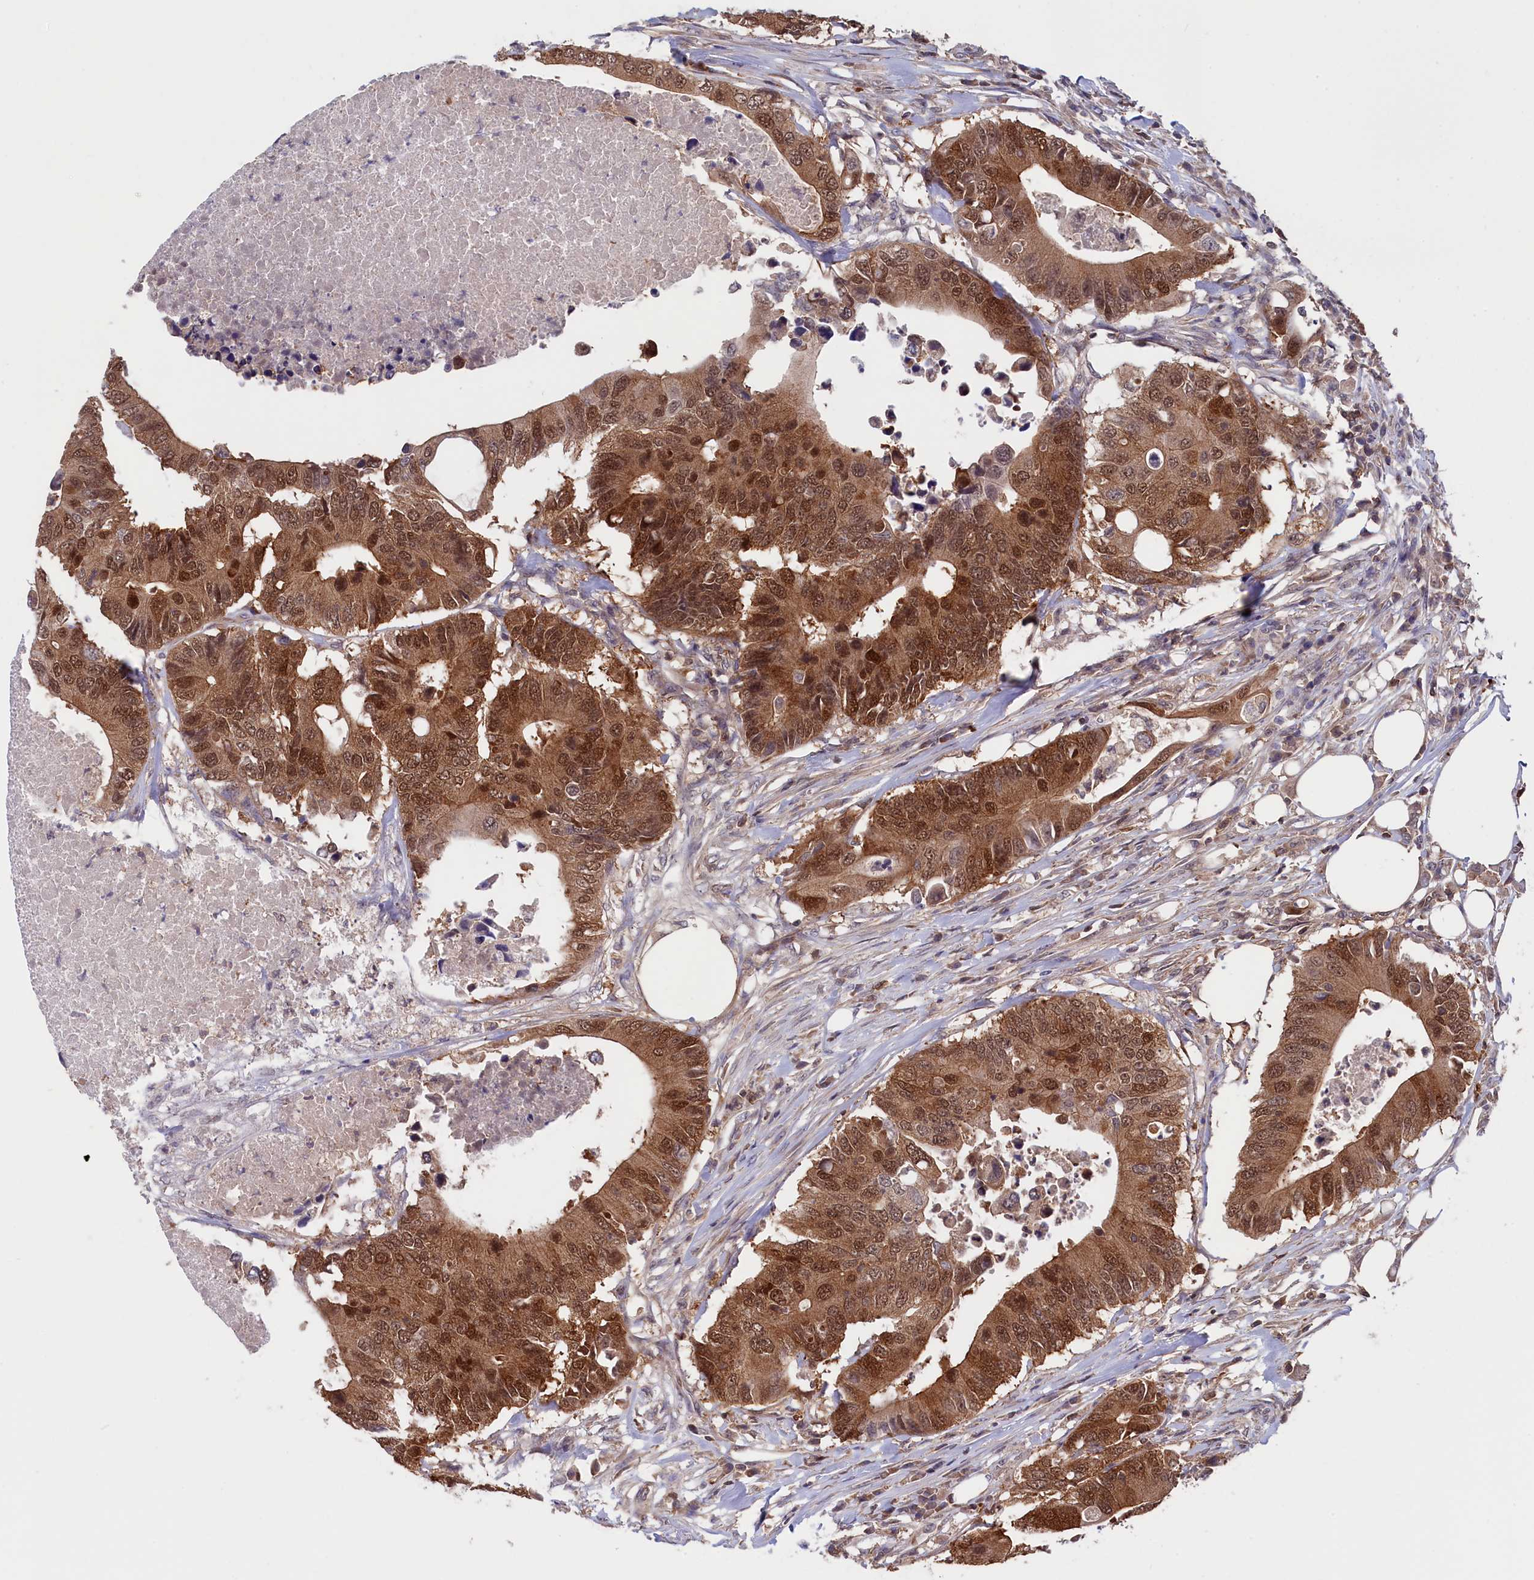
{"staining": {"intensity": "moderate", "quantity": ">75%", "location": "cytoplasmic/membranous,nuclear"}, "tissue": "colorectal cancer", "cell_type": "Tumor cells", "image_type": "cancer", "snomed": [{"axis": "morphology", "description": "Adenocarcinoma, NOS"}, {"axis": "topography", "description": "Colon"}], "caption": "The immunohistochemical stain shows moderate cytoplasmic/membranous and nuclear positivity in tumor cells of colorectal adenocarcinoma tissue.", "gene": "JPT2", "patient": {"sex": "male", "age": 71}}